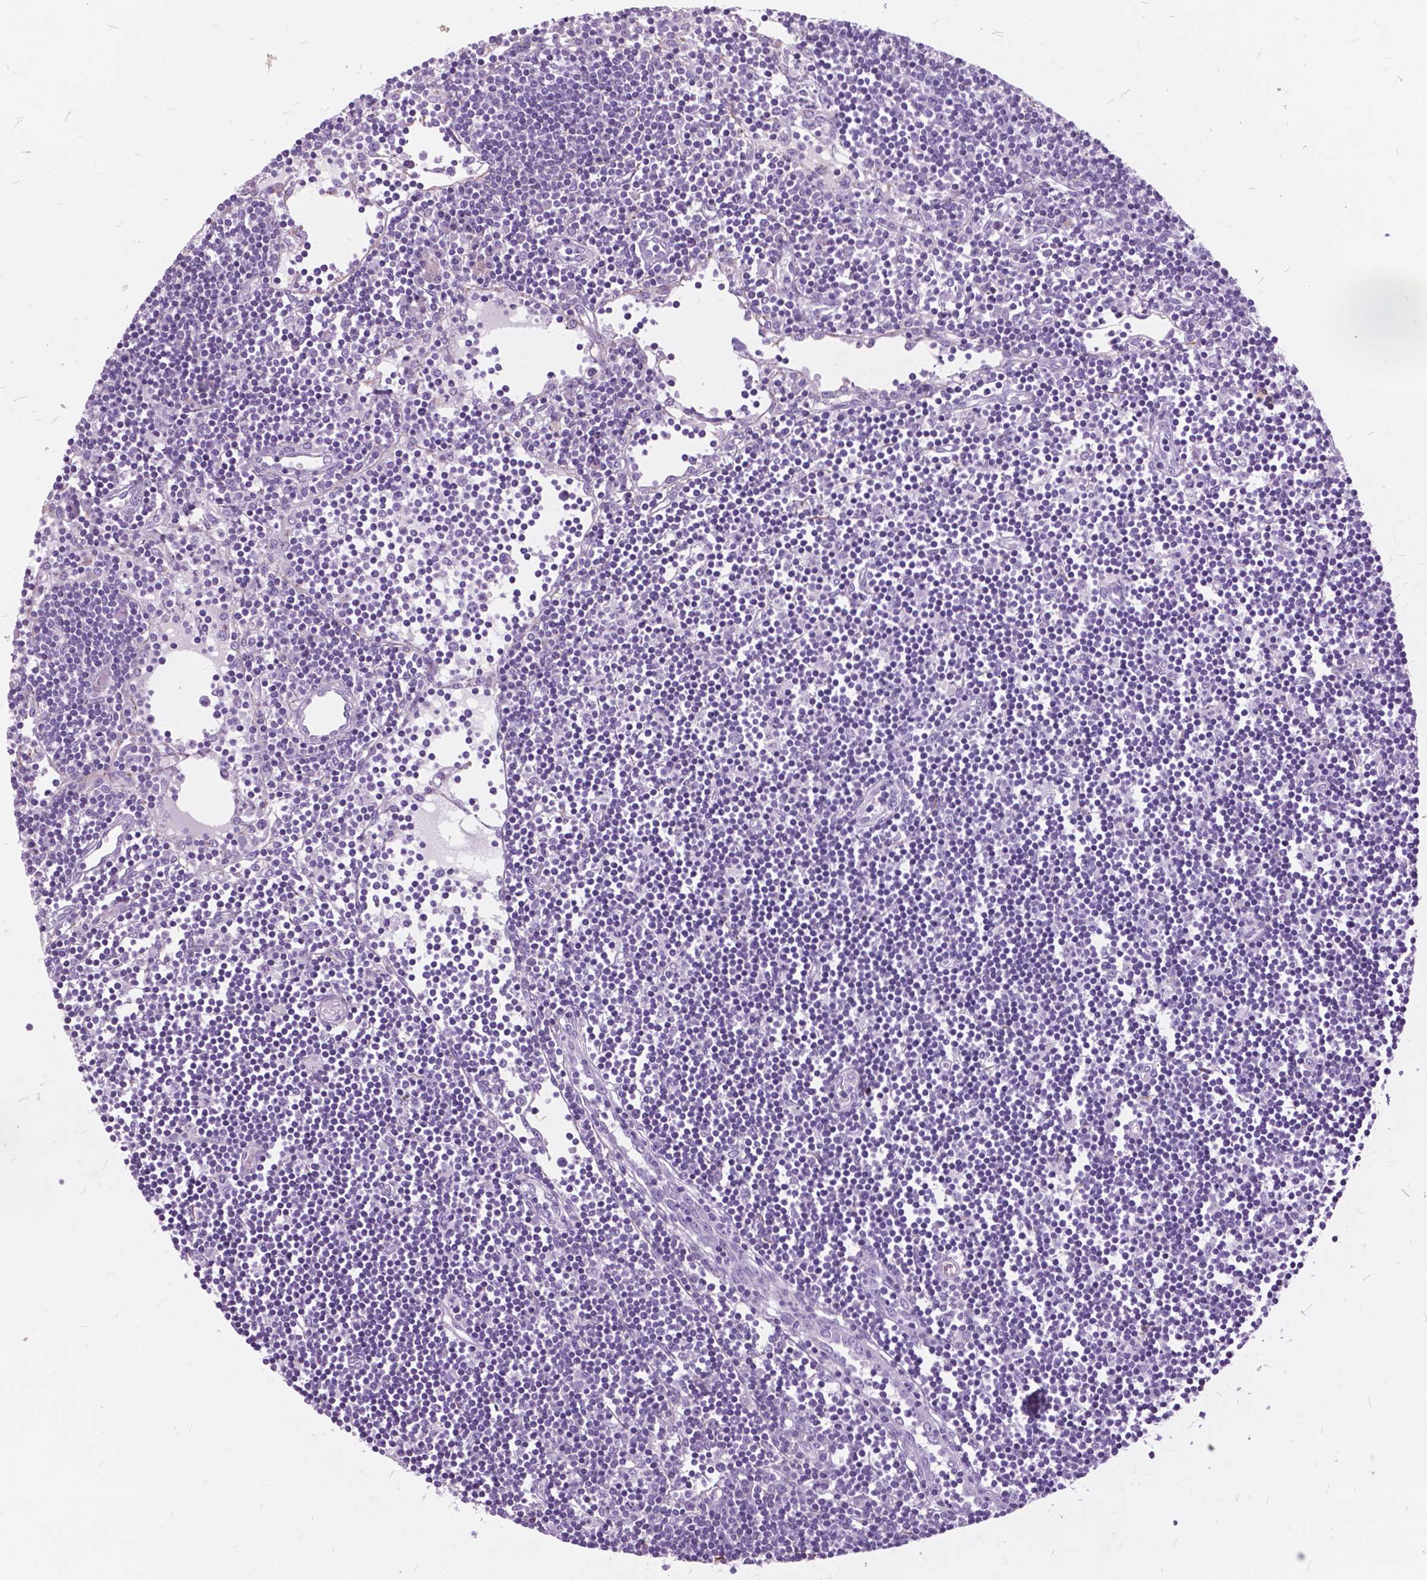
{"staining": {"intensity": "negative", "quantity": "none", "location": "none"}, "tissue": "lymph node", "cell_type": "Germinal center cells", "image_type": "normal", "snomed": [{"axis": "morphology", "description": "Normal tissue, NOS"}, {"axis": "topography", "description": "Lymph node"}], "caption": "This image is of unremarkable lymph node stained with immunohistochemistry to label a protein in brown with the nuclei are counter-stained blue. There is no staining in germinal center cells. (Brightfield microscopy of DAB immunohistochemistry at high magnification).", "gene": "GDF9", "patient": {"sex": "female", "age": 65}}